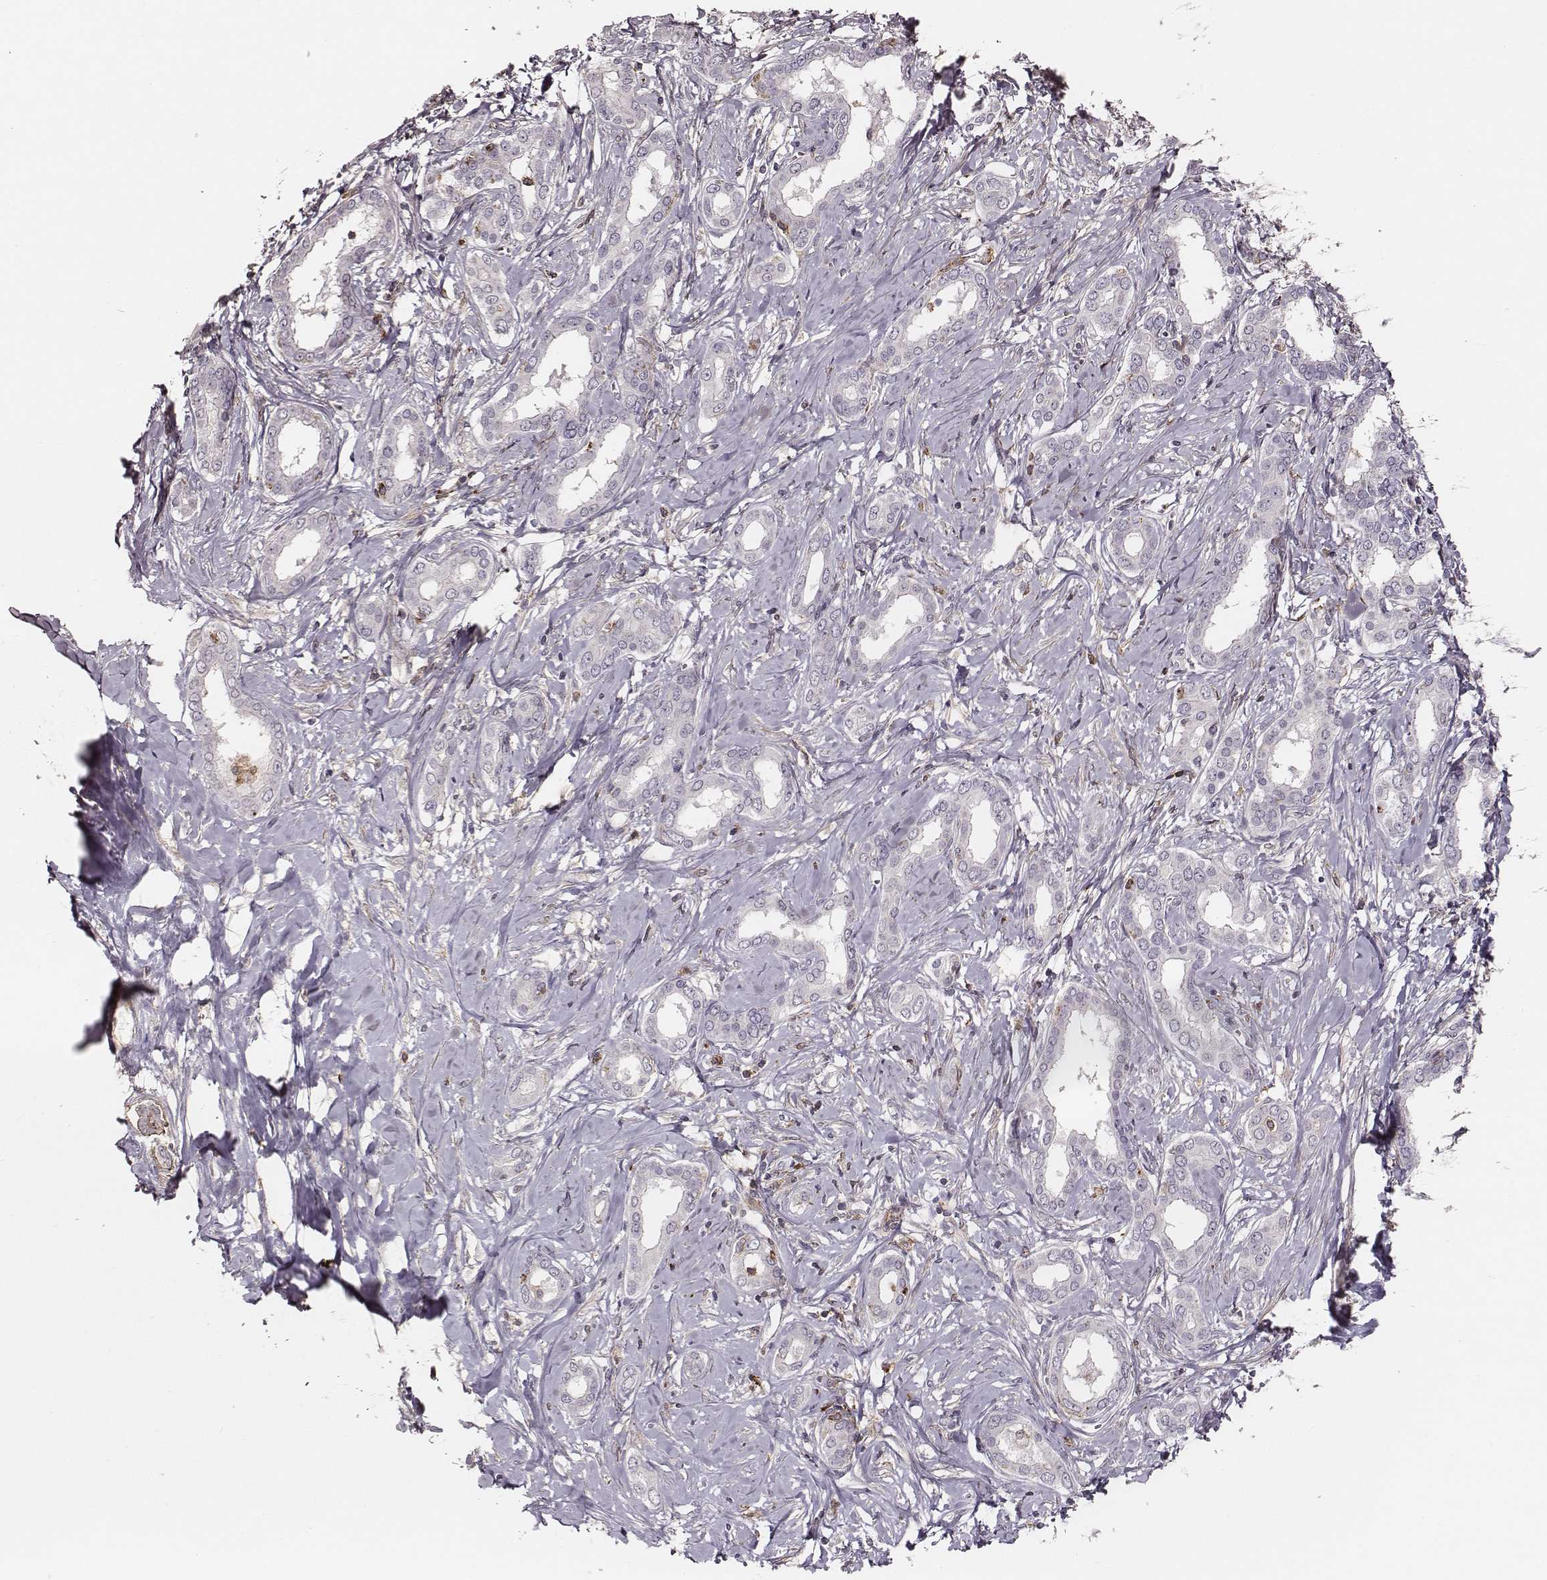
{"staining": {"intensity": "negative", "quantity": "none", "location": "none"}, "tissue": "liver cancer", "cell_type": "Tumor cells", "image_type": "cancer", "snomed": [{"axis": "morphology", "description": "Cholangiocarcinoma"}, {"axis": "topography", "description": "Liver"}], "caption": "Immunohistochemistry of human liver cancer demonstrates no positivity in tumor cells.", "gene": "ZYX", "patient": {"sex": "female", "age": 47}}